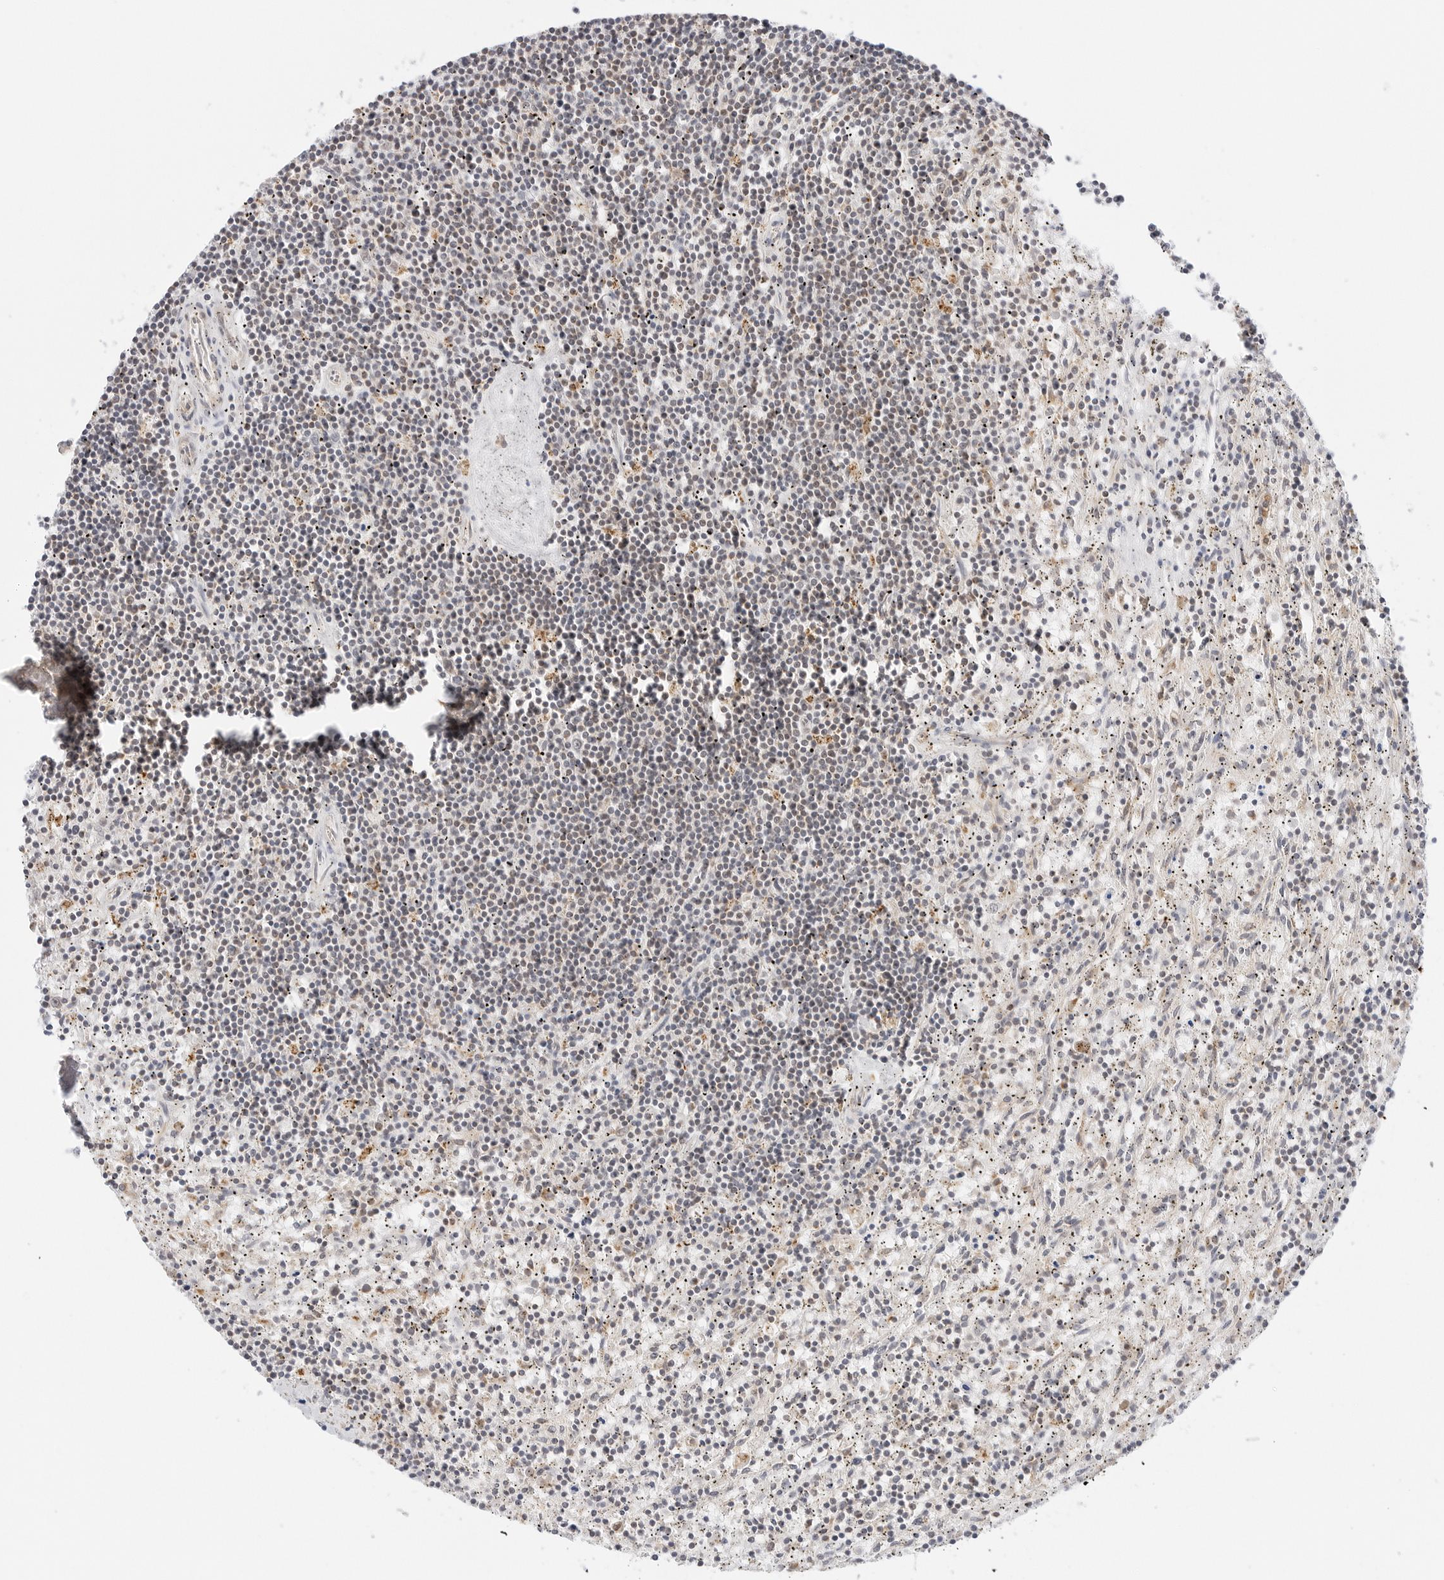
{"staining": {"intensity": "negative", "quantity": "none", "location": "none"}, "tissue": "lymphoma", "cell_type": "Tumor cells", "image_type": "cancer", "snomed": [{"axis": "morphology", "description": "Malignant lymphoma, non-Hodgkin's type, Low grade"}, {"axis": "topography", "description": "Spleen"}], "caption": "Immunohistochemical staining of low-grade malignant lymphoma, non-Hodgkin's type demonstrates no significant positivity in tumor cells.", "gene": "GORAB", "patient": {"sex": "male", "age": 76}}